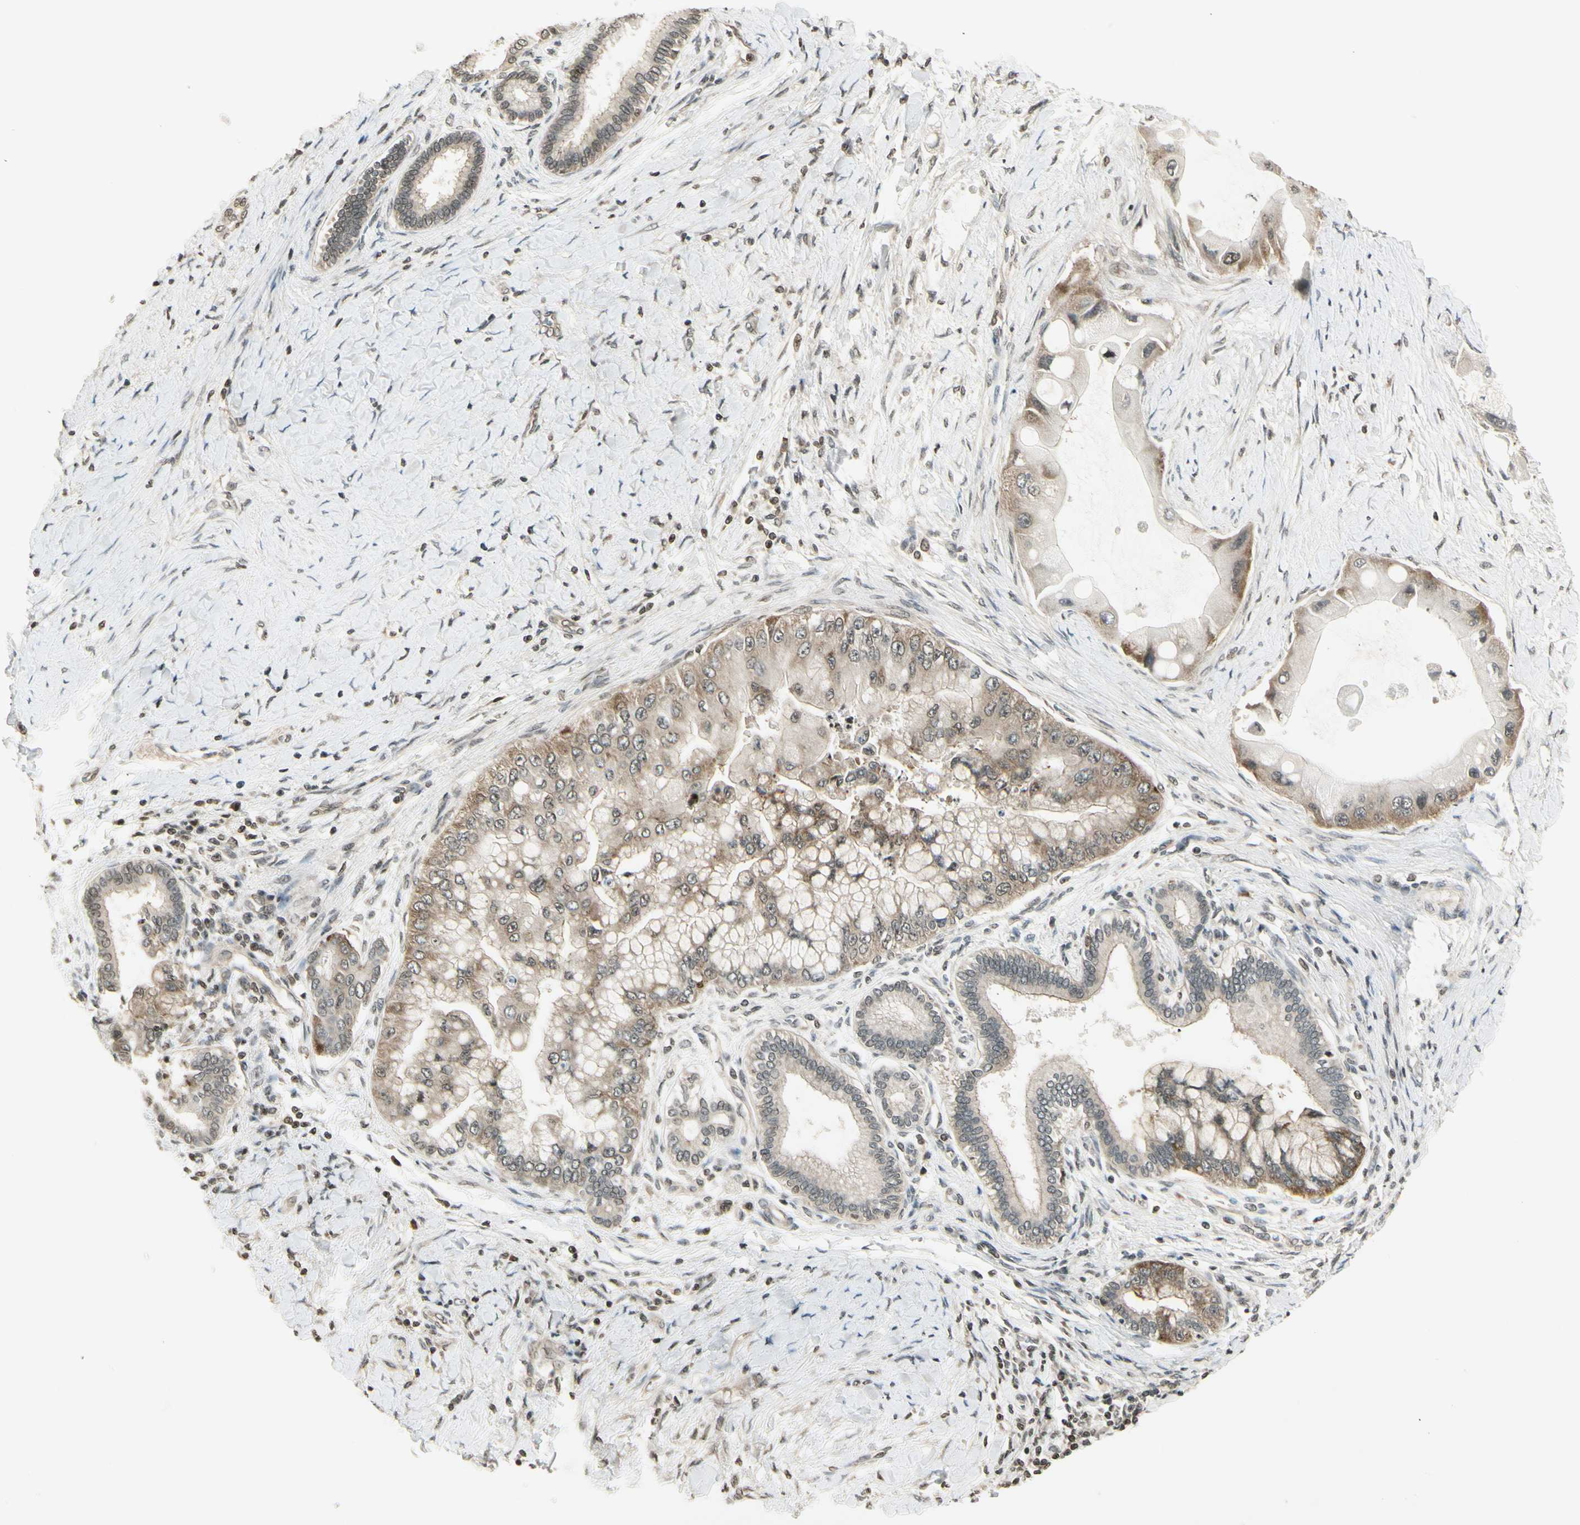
{"staining": {"intensity": "moderate", "quantity": "25%-75%", "location": "cytoplasmic/membranous"}, "tissue": "liver cancer", "cell_type": "Tumor cells", "image_type": "cancer", "snomed": [{"axis": "morphology", "description": "Normal tissue, NOS"}, {"axis": "morphology", "description": "Cholangiocarcinoma"}, {"axis": "topography", "description": "Liver"}, {"axis": "topography", "description": "Peripheral nerve tissue"}], "caption": "Liver cancer stained with a brown dye exhibits moderate cytoplasmic/membranous positive staining in about 25%-75% of tumor cells.", "gene": "SMN2", "patient": {"sex": "male", "age": 50}}